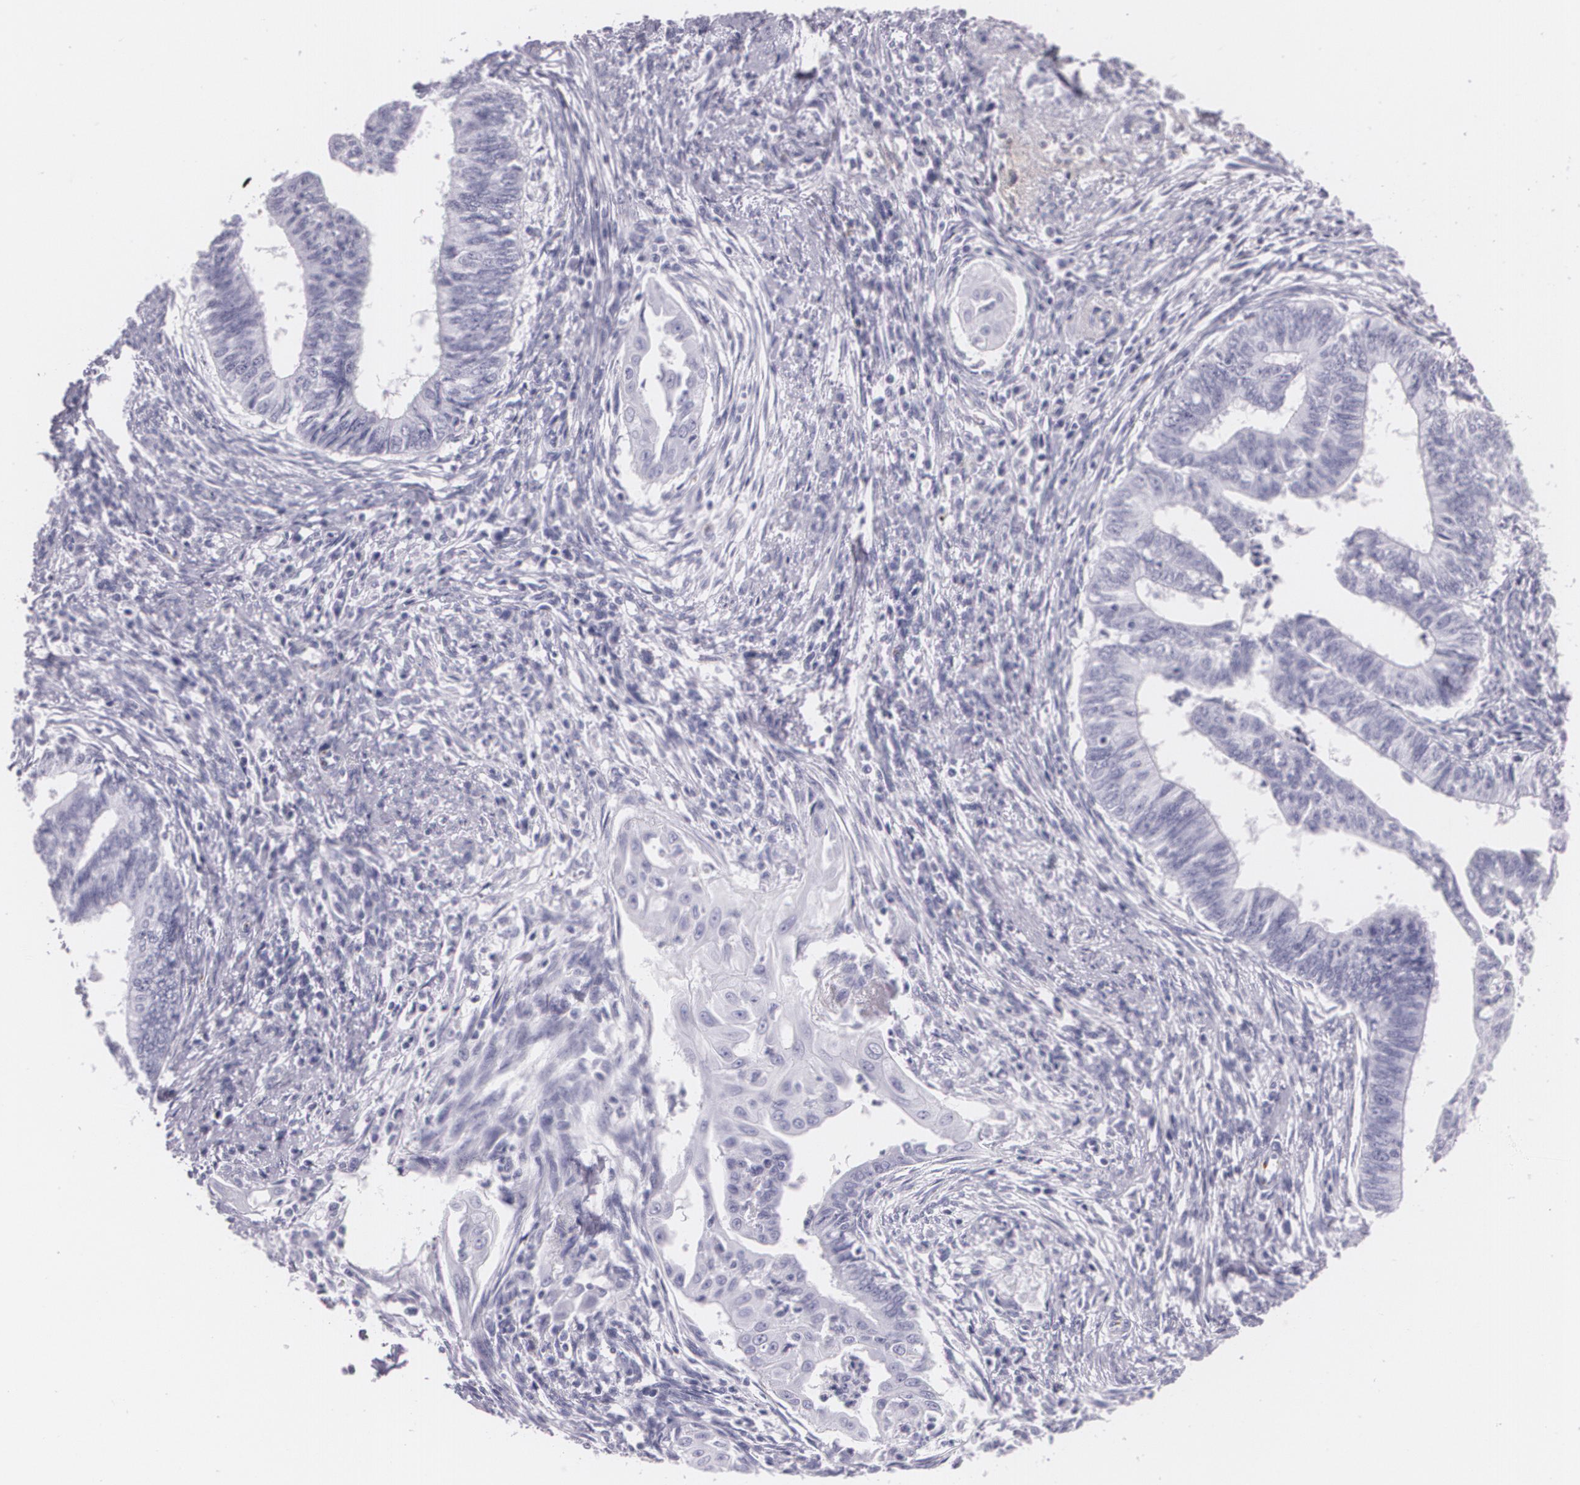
{"staining": {"intensity": "negative", "quantity": "none", "location": "none"}, "tissue": "endometrial cancer", "cell_type": "Tumor cells", "image_type": "cancer", "snomed": [{"axis": "morphology", "description": "Adenocarcinoma, NOS"}, {"axis": "topography", "description": "Endometrium"}], "caption": "Immunohistochemistry of human endometrial adenocarcinoma exhibits no positivity in tumor cells.", "gene": "DLG4", "patient": {"sex": "female", "age": 66}}